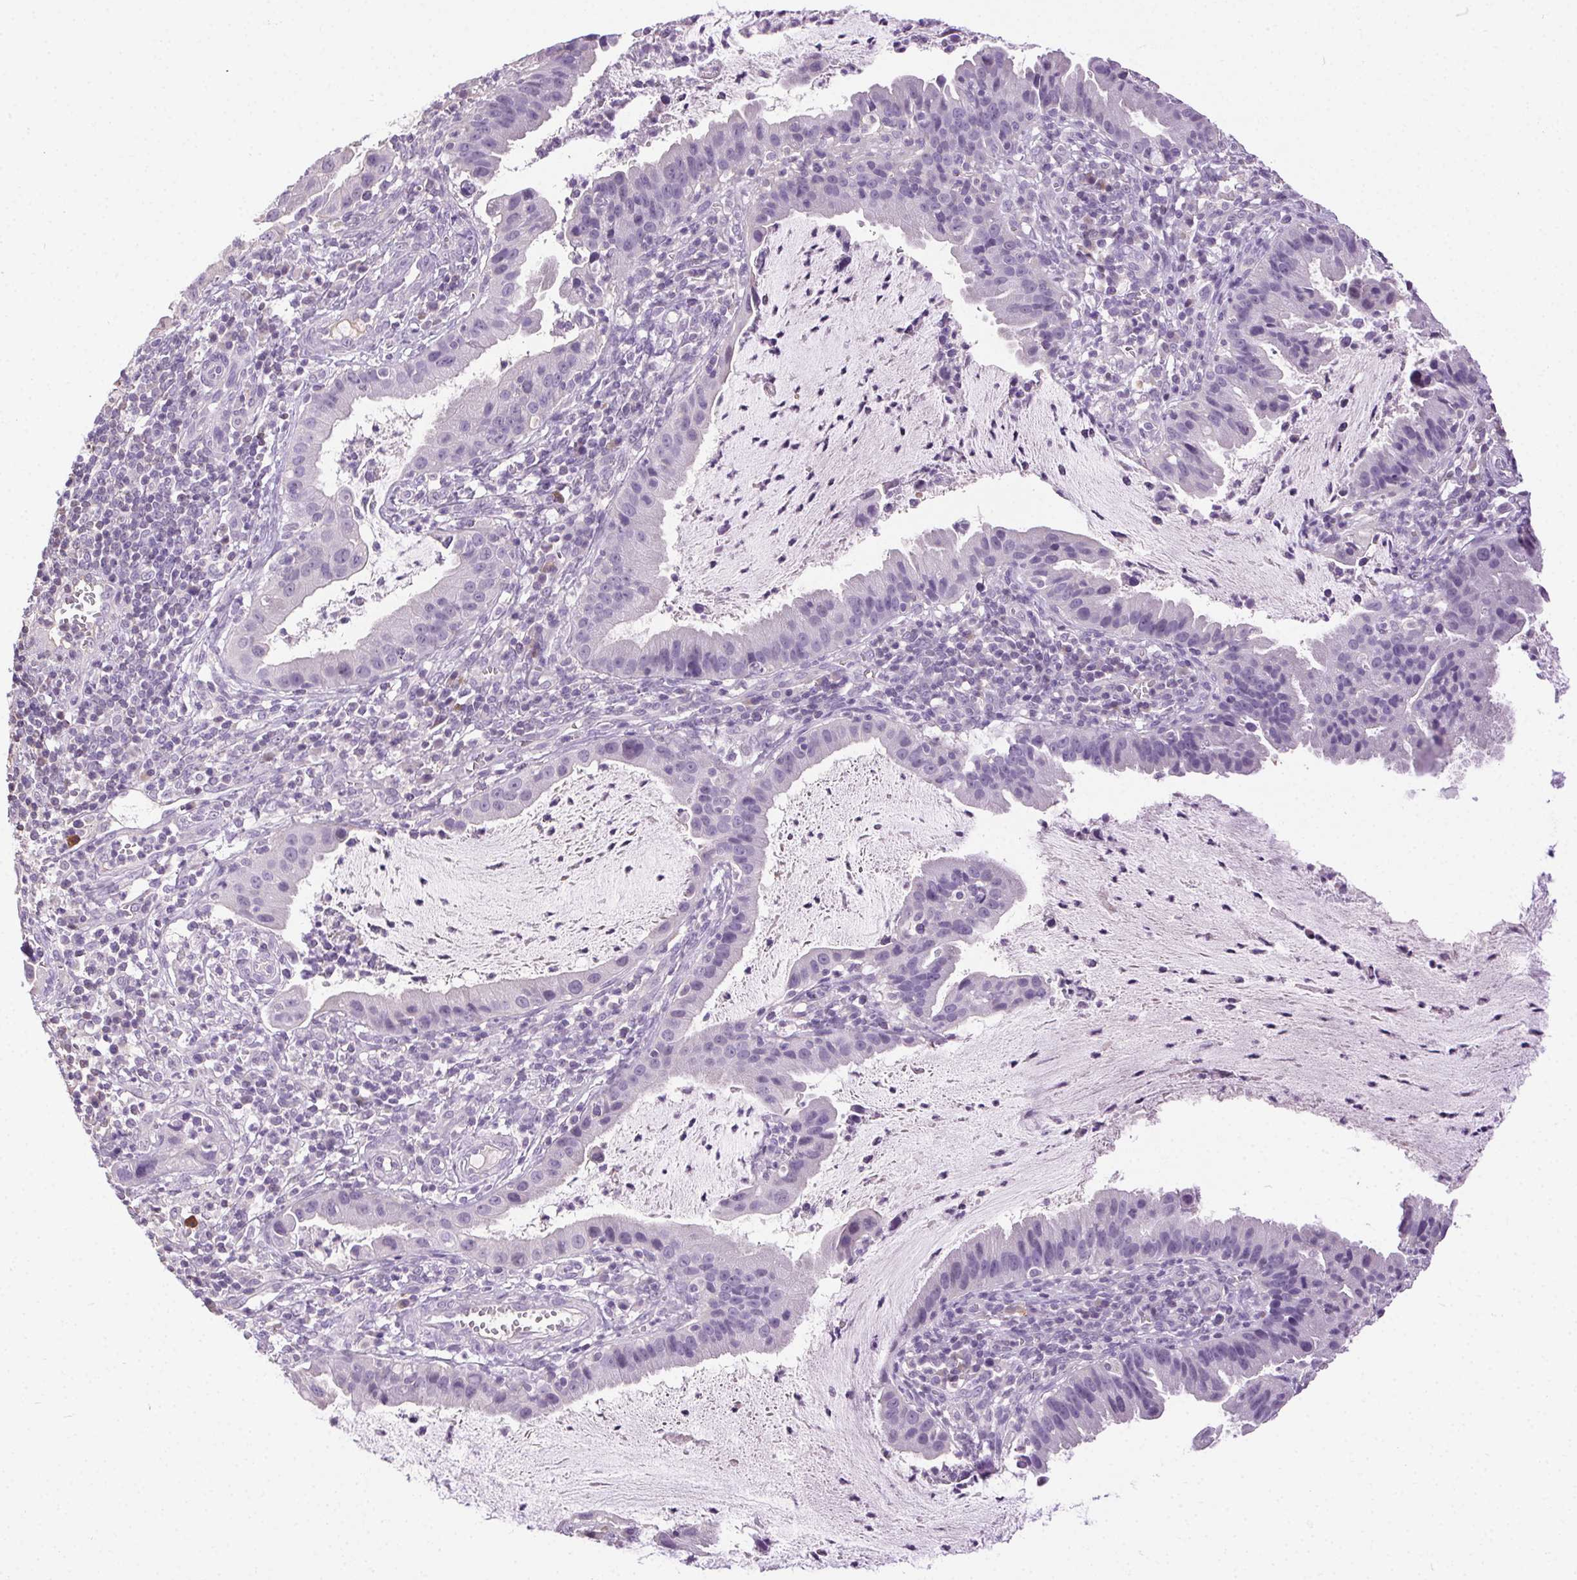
{"staining": {"intensity": "negative", "quantity": "none", "location": "none"}, "tissue": "cervical cancer", "cell_type": "Tumor cells", "image_type": "cancer", "snomed": [{"axis": "morphology", "description": "Adenocarcinoma, NOS"}, {"axis": "topography", "description": "Cervix"}], "caption": "This is an immunohistochemistry (IHC) histopathology image of cervical adenocarcinoma. There is no staining in tumor cells.", "gene": "SYCE2", "patient": {"sex": "female", "age": 34}}